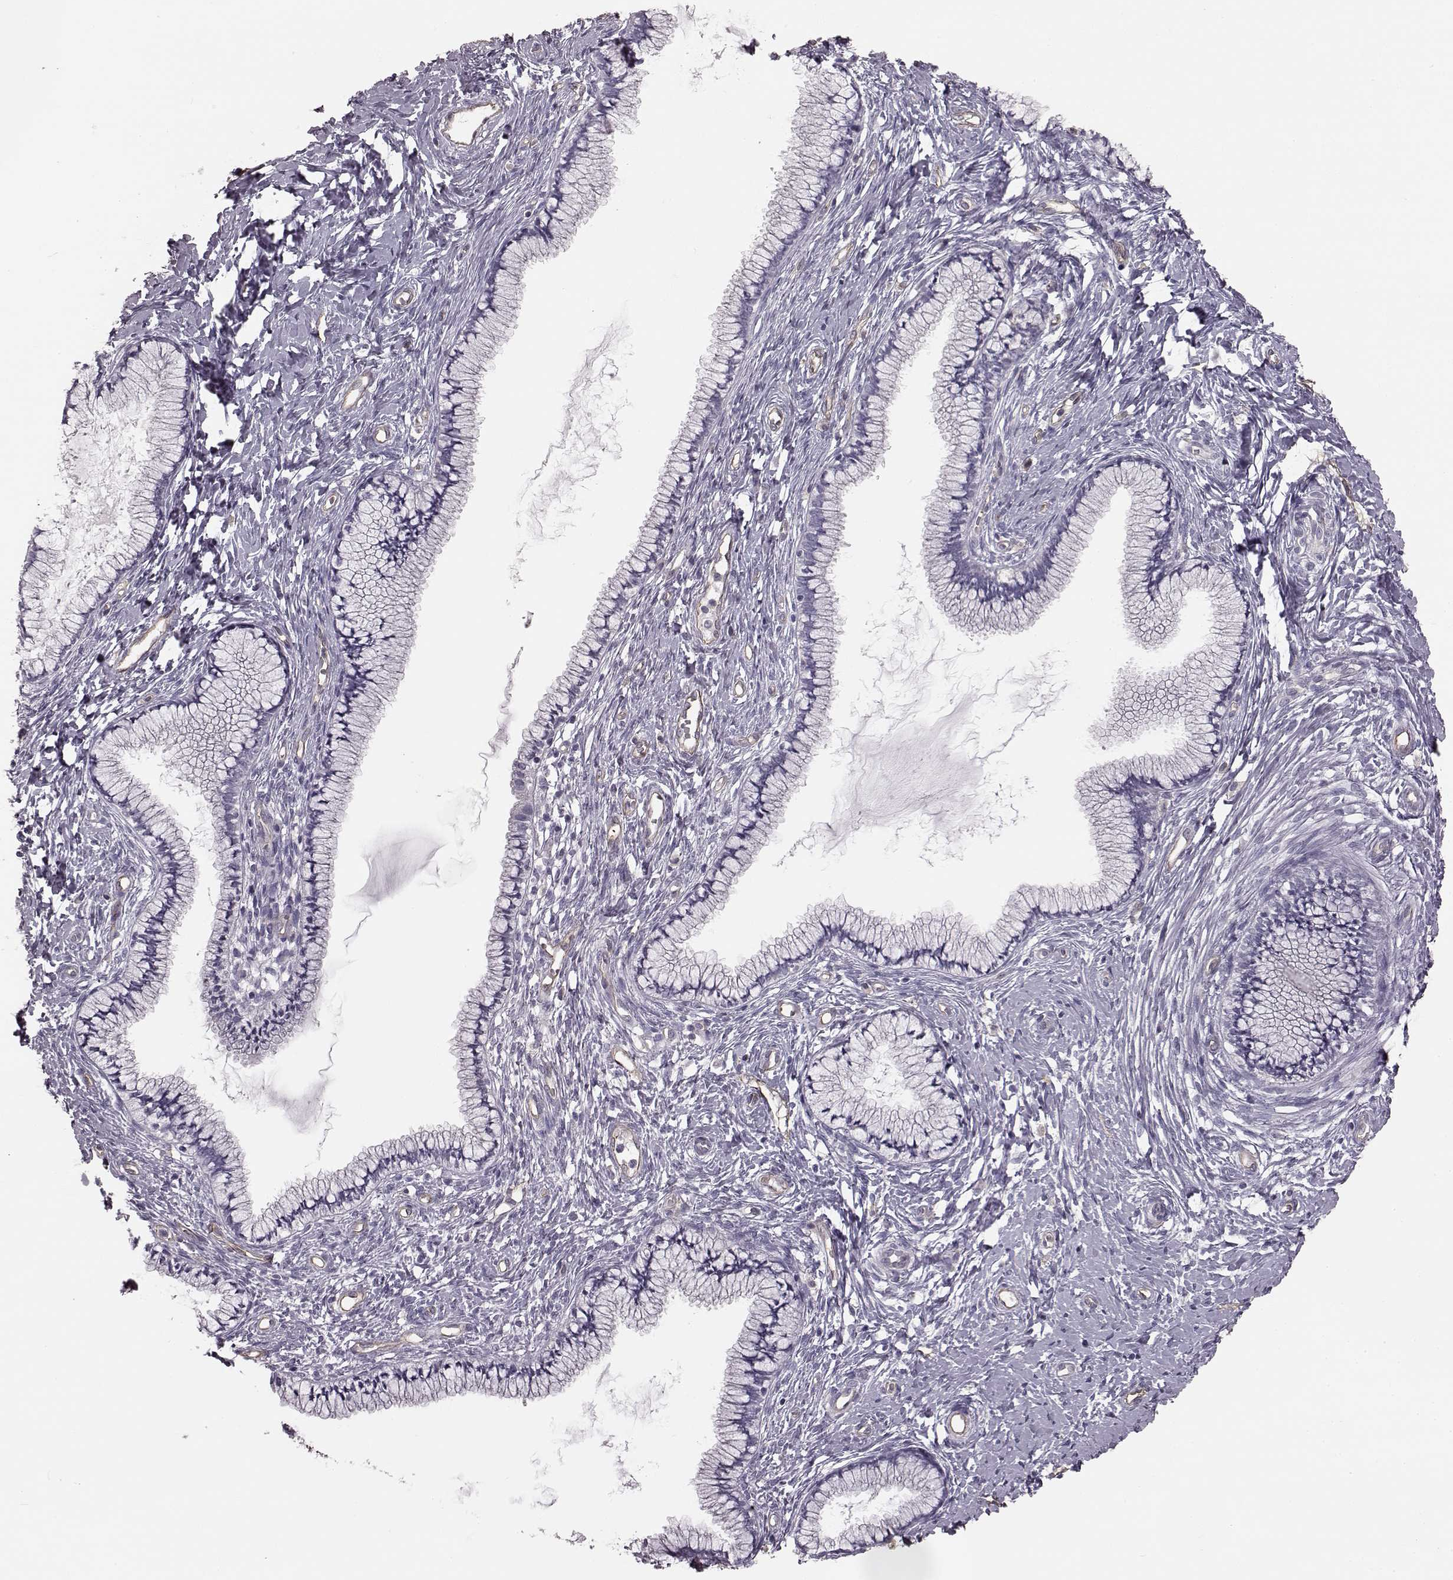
{"staining": {"intensity": "negative", "quantity": "none", "location": "none"}, "tissue": "cervix", "cell_type": "Glandular cells", "image_type": "normal", "snomed": [{"axis": "morphology", "description": "Normal tissue, NOS"}, {"axis": "topography", "description": "Cervix"}], "caption": "Human cervix stained for a protein using IHC reveals no expression in glandular cells.", "gene": "EIF4E1B", "patient": {"sex": "female", "age": 40}}